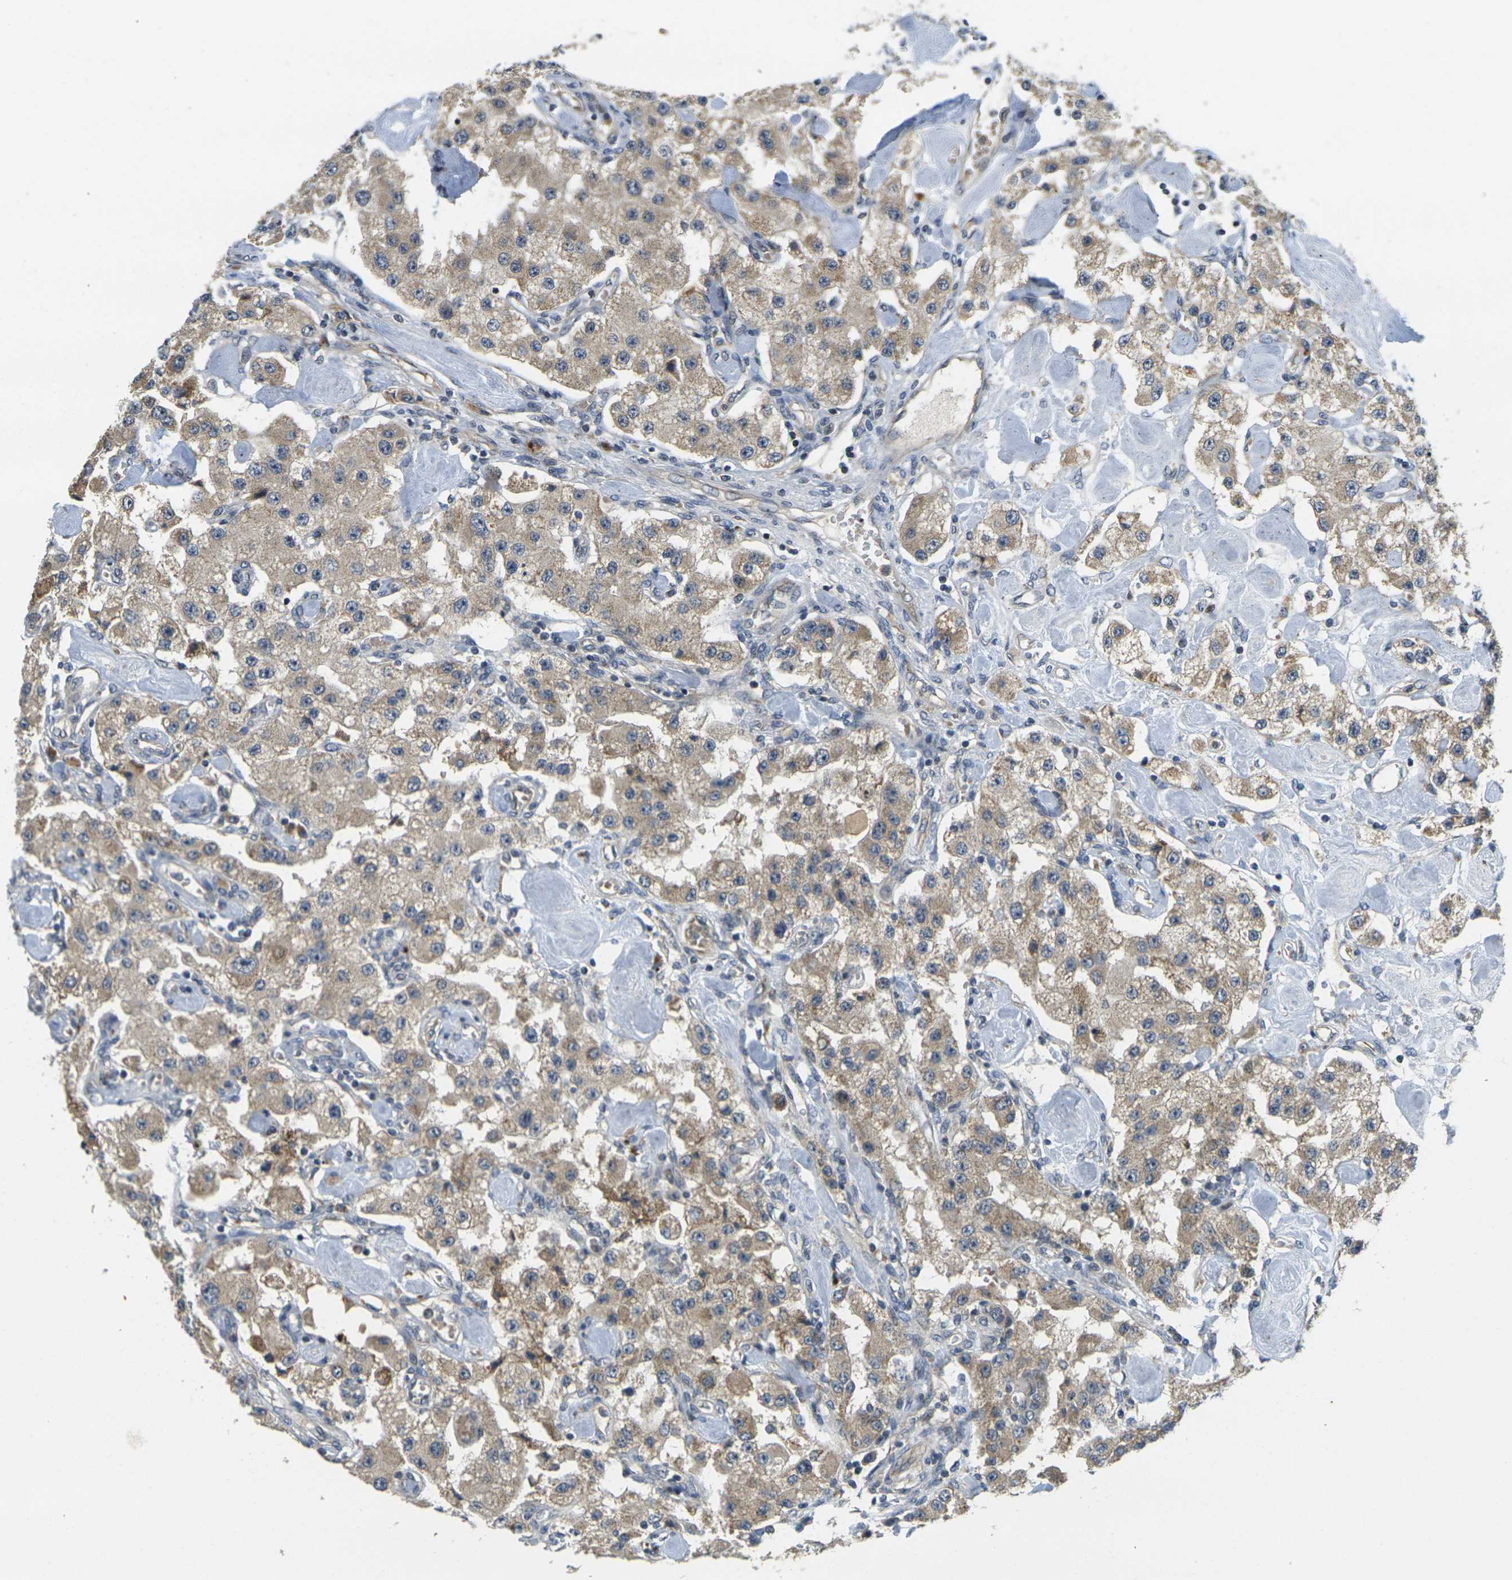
{"staining": {"intensity": "weak", "quantity": ">75%", "location": "cytoplasmic/membranous"}, "tissue": "carcinoid", "cell_type": "Tumor cells", "image_type": "cancer", "snomed": [{"axis": "morphology", "description": "Carcinoid, malignant, NOS"}, {"axis": "topography", "description": "Pancreas"}], "caption": "A high-resolution image shows IHC staining of carcinoid (malignant), which shows weak cytoplasmic/membranous expression in approximately >75% of tumor cells. The staining was performed using DAB (3,3'-diaminobenzidine) to visualize the protein expression in brown, while the nuclei were stained in blue with hematoxylin (Magnification: 20x).", "gene": "MINAR2", "patient": {"sex": "male", "age": 41}}